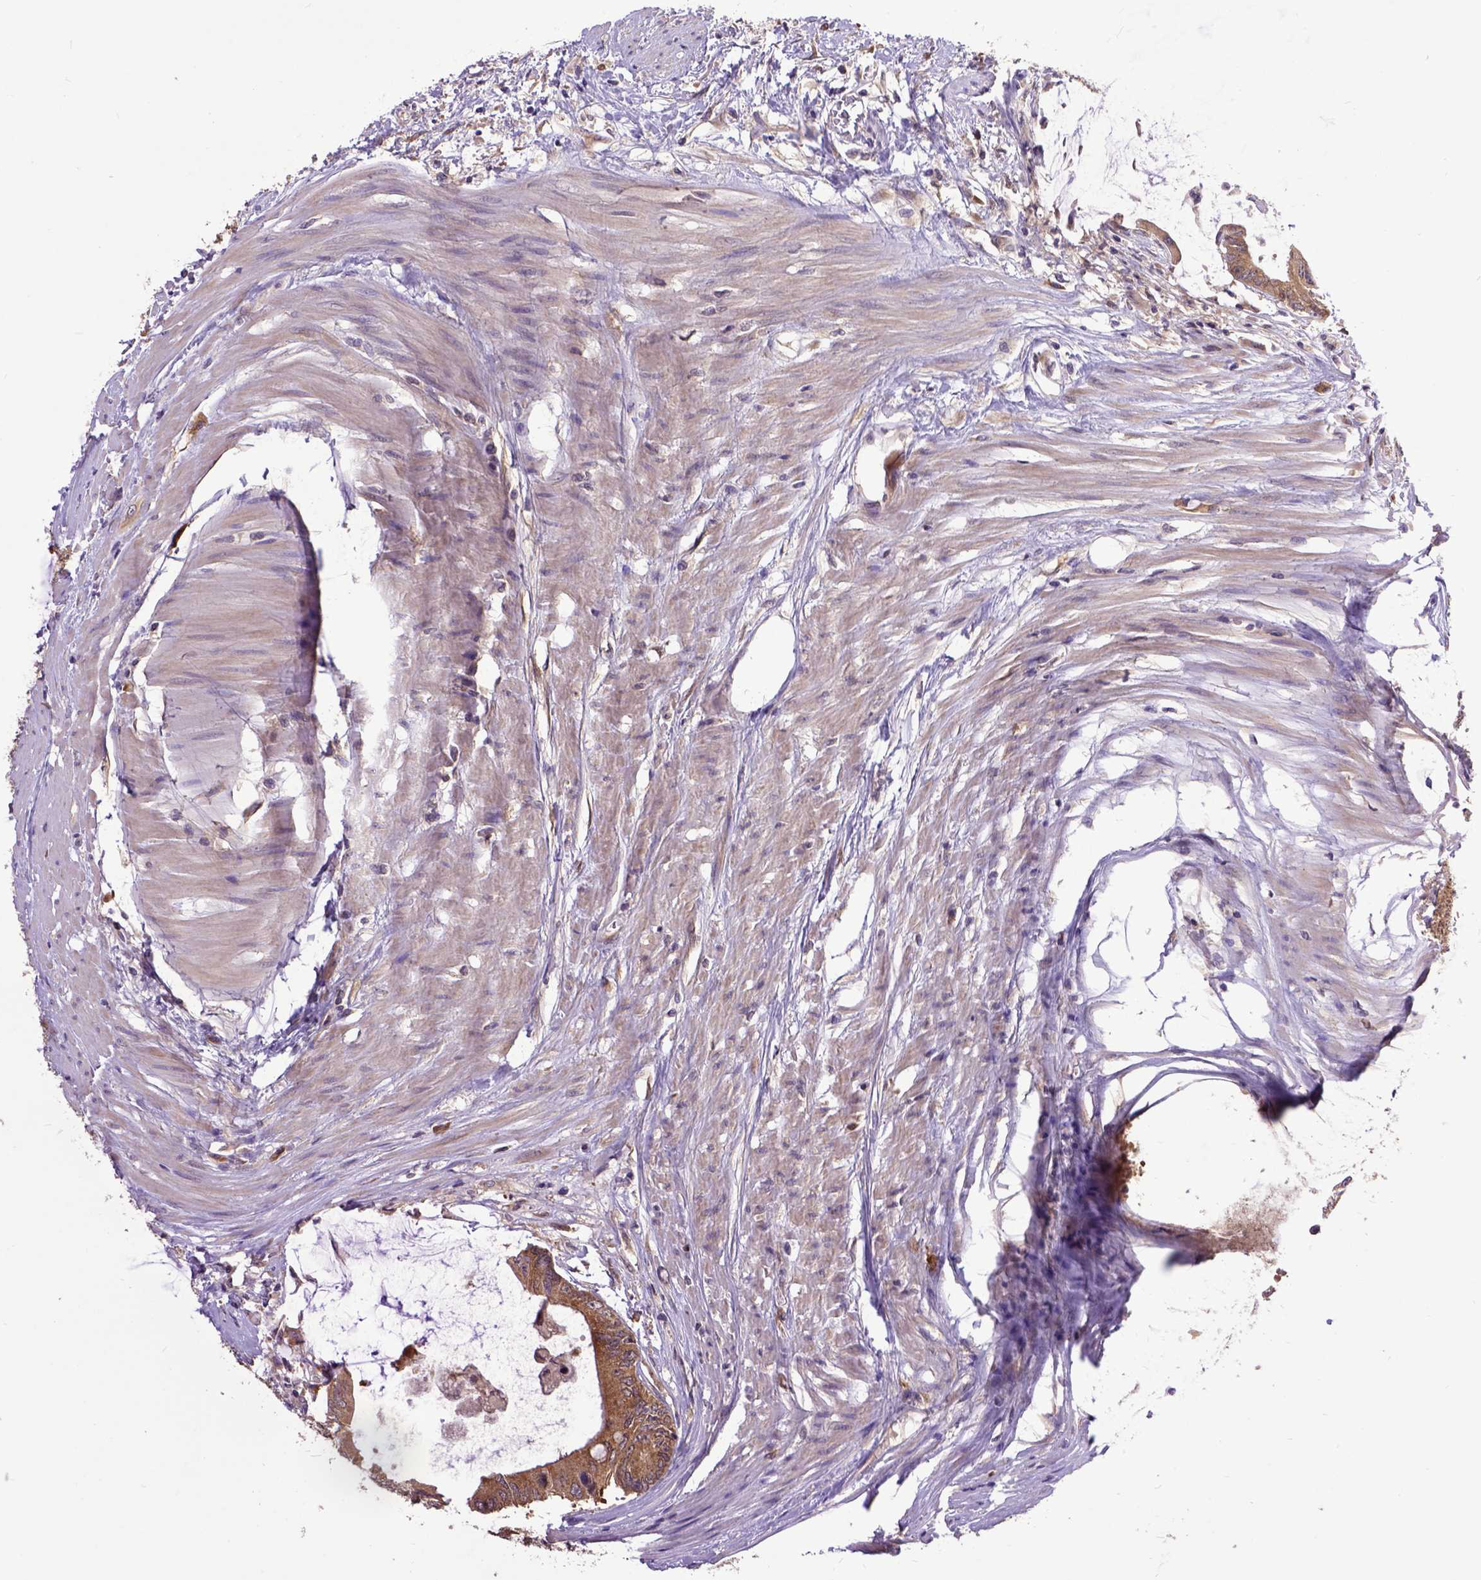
{"staining": {"intensity": "moderate", "quantity": ">75%", "location": "cytoplasmic/membranous"}, "tissue": "colorectal cancer", "cell_type": "Tumor cells", "image_type": "cancer", "snomed": [{"axis": "morphology", "description": "Adenocarcinoma, NOS"}, {"axis": "topography", "description": "Rectum"}], "caption": "Colorectal cancer (adenocarcinoma) was stained to show a protein in brown. There is medium levels of moderate cytoplasmic/membranous expression in about >75% of tumor cells.", "gene": "ARL1", "patient": {"sex": "male", "age": 59}}